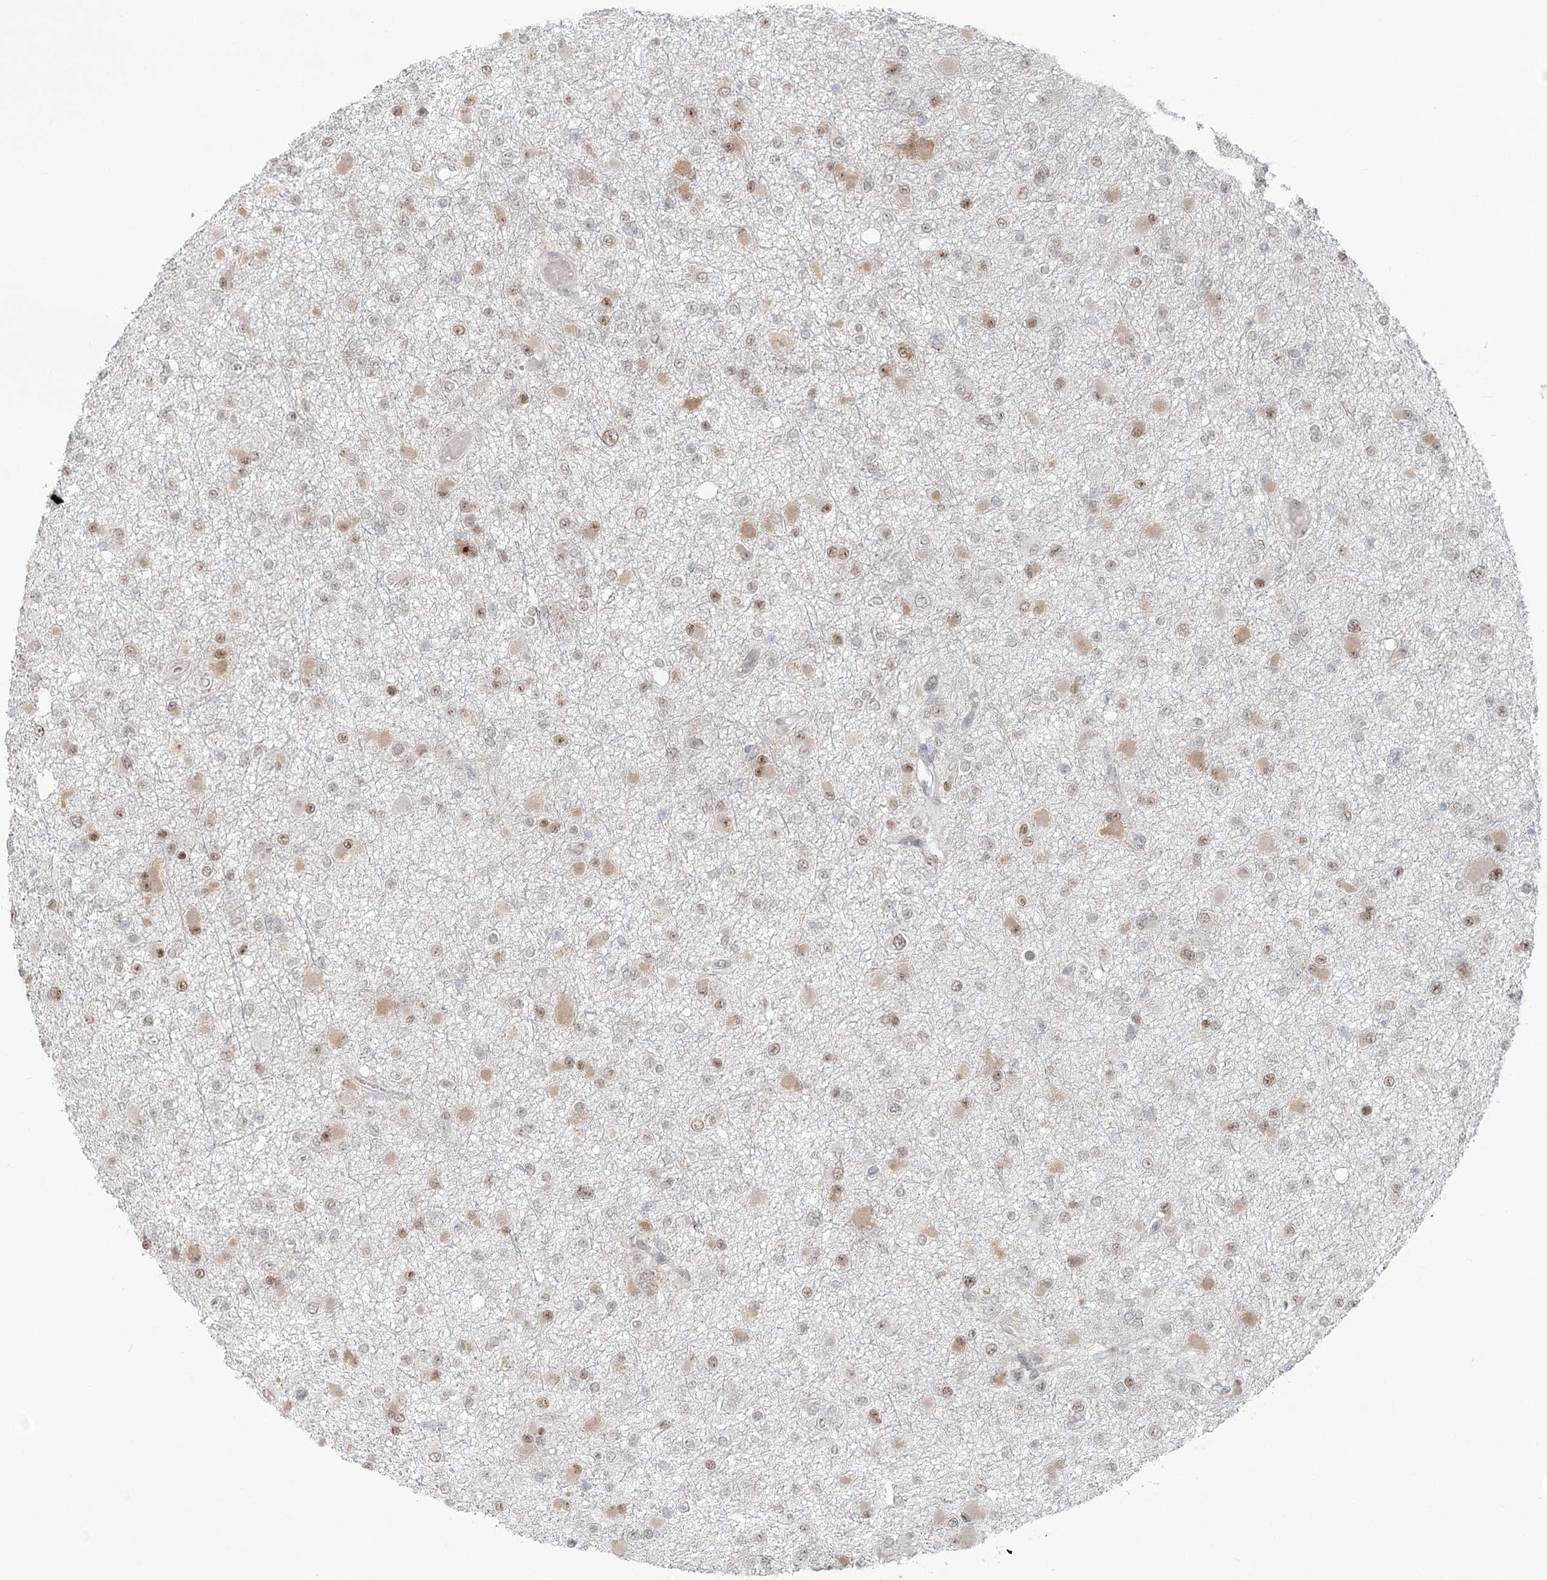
{"staining": {"intensity": "weak", "quantity": "25%-75%", "location": "nuclear"}, "tissue": "glioma", "cell_type": "Tumor cells", "image_type": "cancer", "snomed": [{"axis": "morphology", "description": "Glioma, malignant, Low grade"}, {"axis": "topography", "description": "Brain"}], "caption": "A brown stain highlights weak nuclear positivity of a protein in human low-grade glioma (malignant) tumor cells.", "gene": "R3HCC1L", "patient": {"sex": "female", "age": 22}}